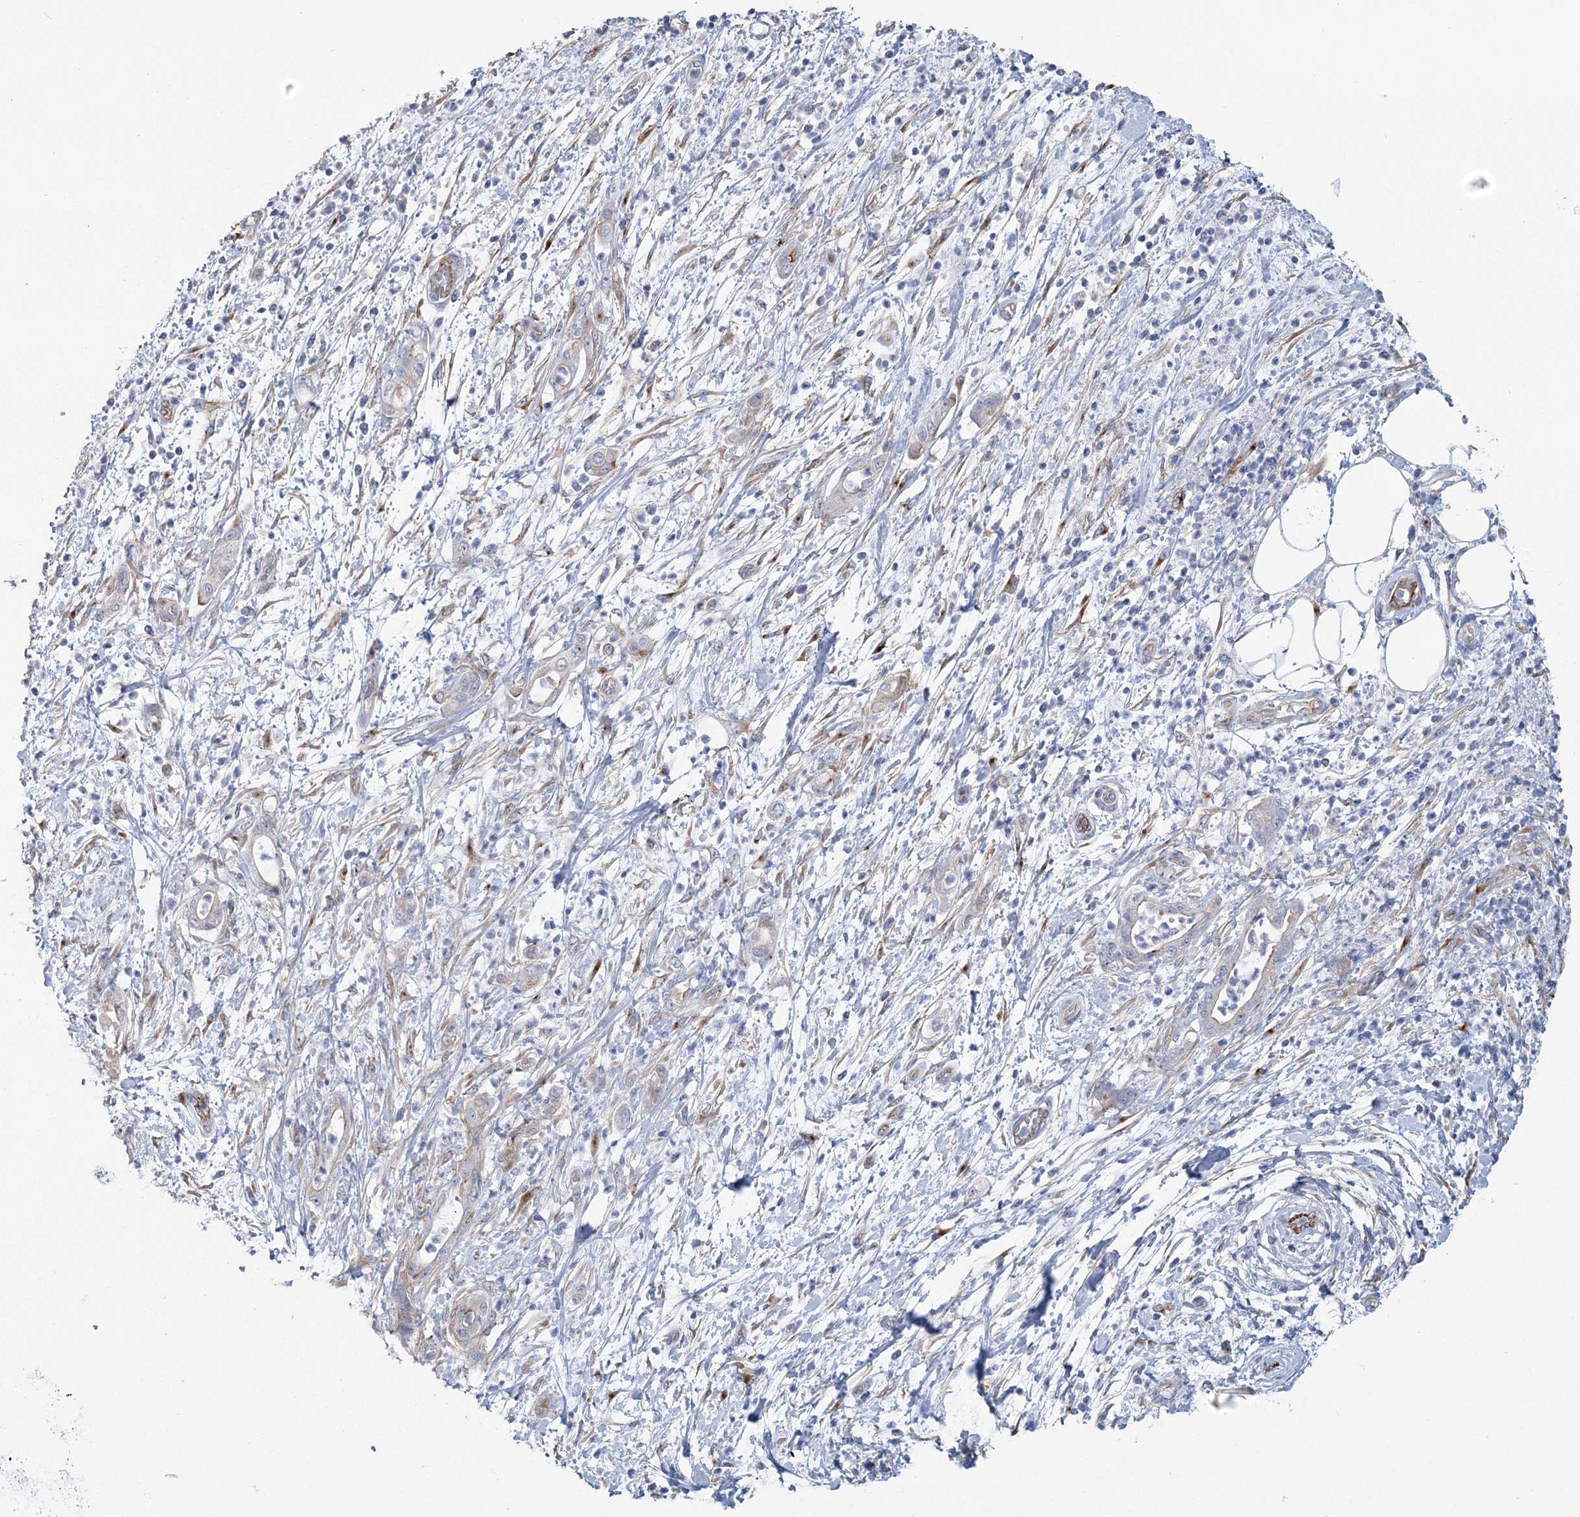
{"staining": {"intensity": "negative", "quantity": "none", "location": "none"}, "tissue": "pancreatic cancer", "cell_type": "Tumor cells", "image_type": "cancer", "snomed": [{"axis": "morphology", "description": "Adenocarcinoma, NOS"}, {"axis": "topography", "description": "Pancreas"}], "caption": "High magnification brightfield microscopy of pancreatic cancer stained with DAB (brown) and counterstained with hematoxylin (blue): tumor cells show no significant staining.", "gene": "RAB11FIP5", "patient": {"sex": "female", "age": 55}}